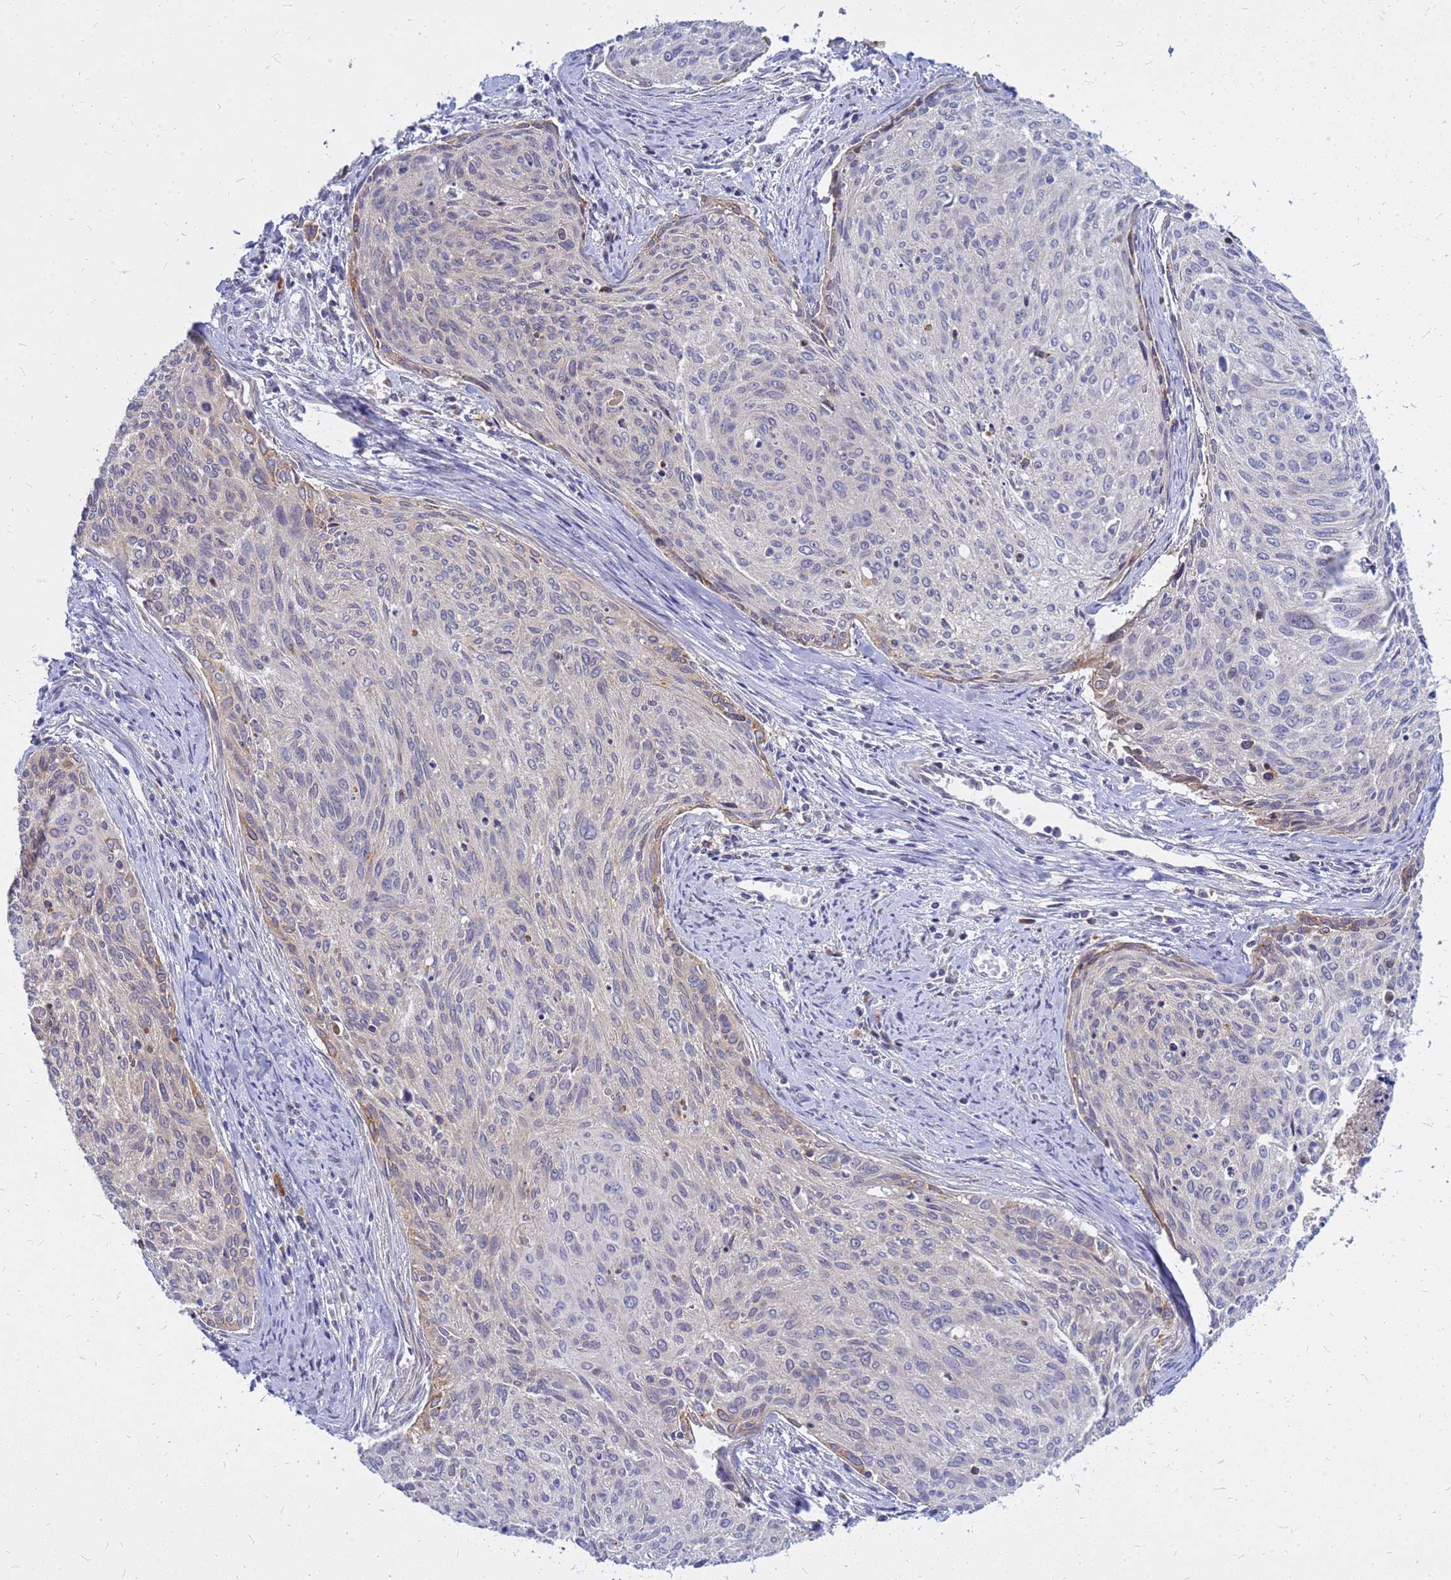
{"staining": {"intensity": "moderate", "quantity": "<25%", "location": "cytoplasmic/membranous"}, "tissue": "cervical cancer", "cell_type": "Tumor cells", "image_type": "cancer", "snomed": [{"axis": "morphology", "description": "Squamous cell carcinoma, NOS"}, {"axis": "topography", "description": "Cervix"}], "caption": "About <25% of tumor cells in cervical cancer (squamous cell carcinoma) reveal moderate cytoplasmic/membranous protein expression as visualized by brown immunohistochemical staining.", "gene": "SRGAP3", "patient": {"sex": "female", "age": 55}}